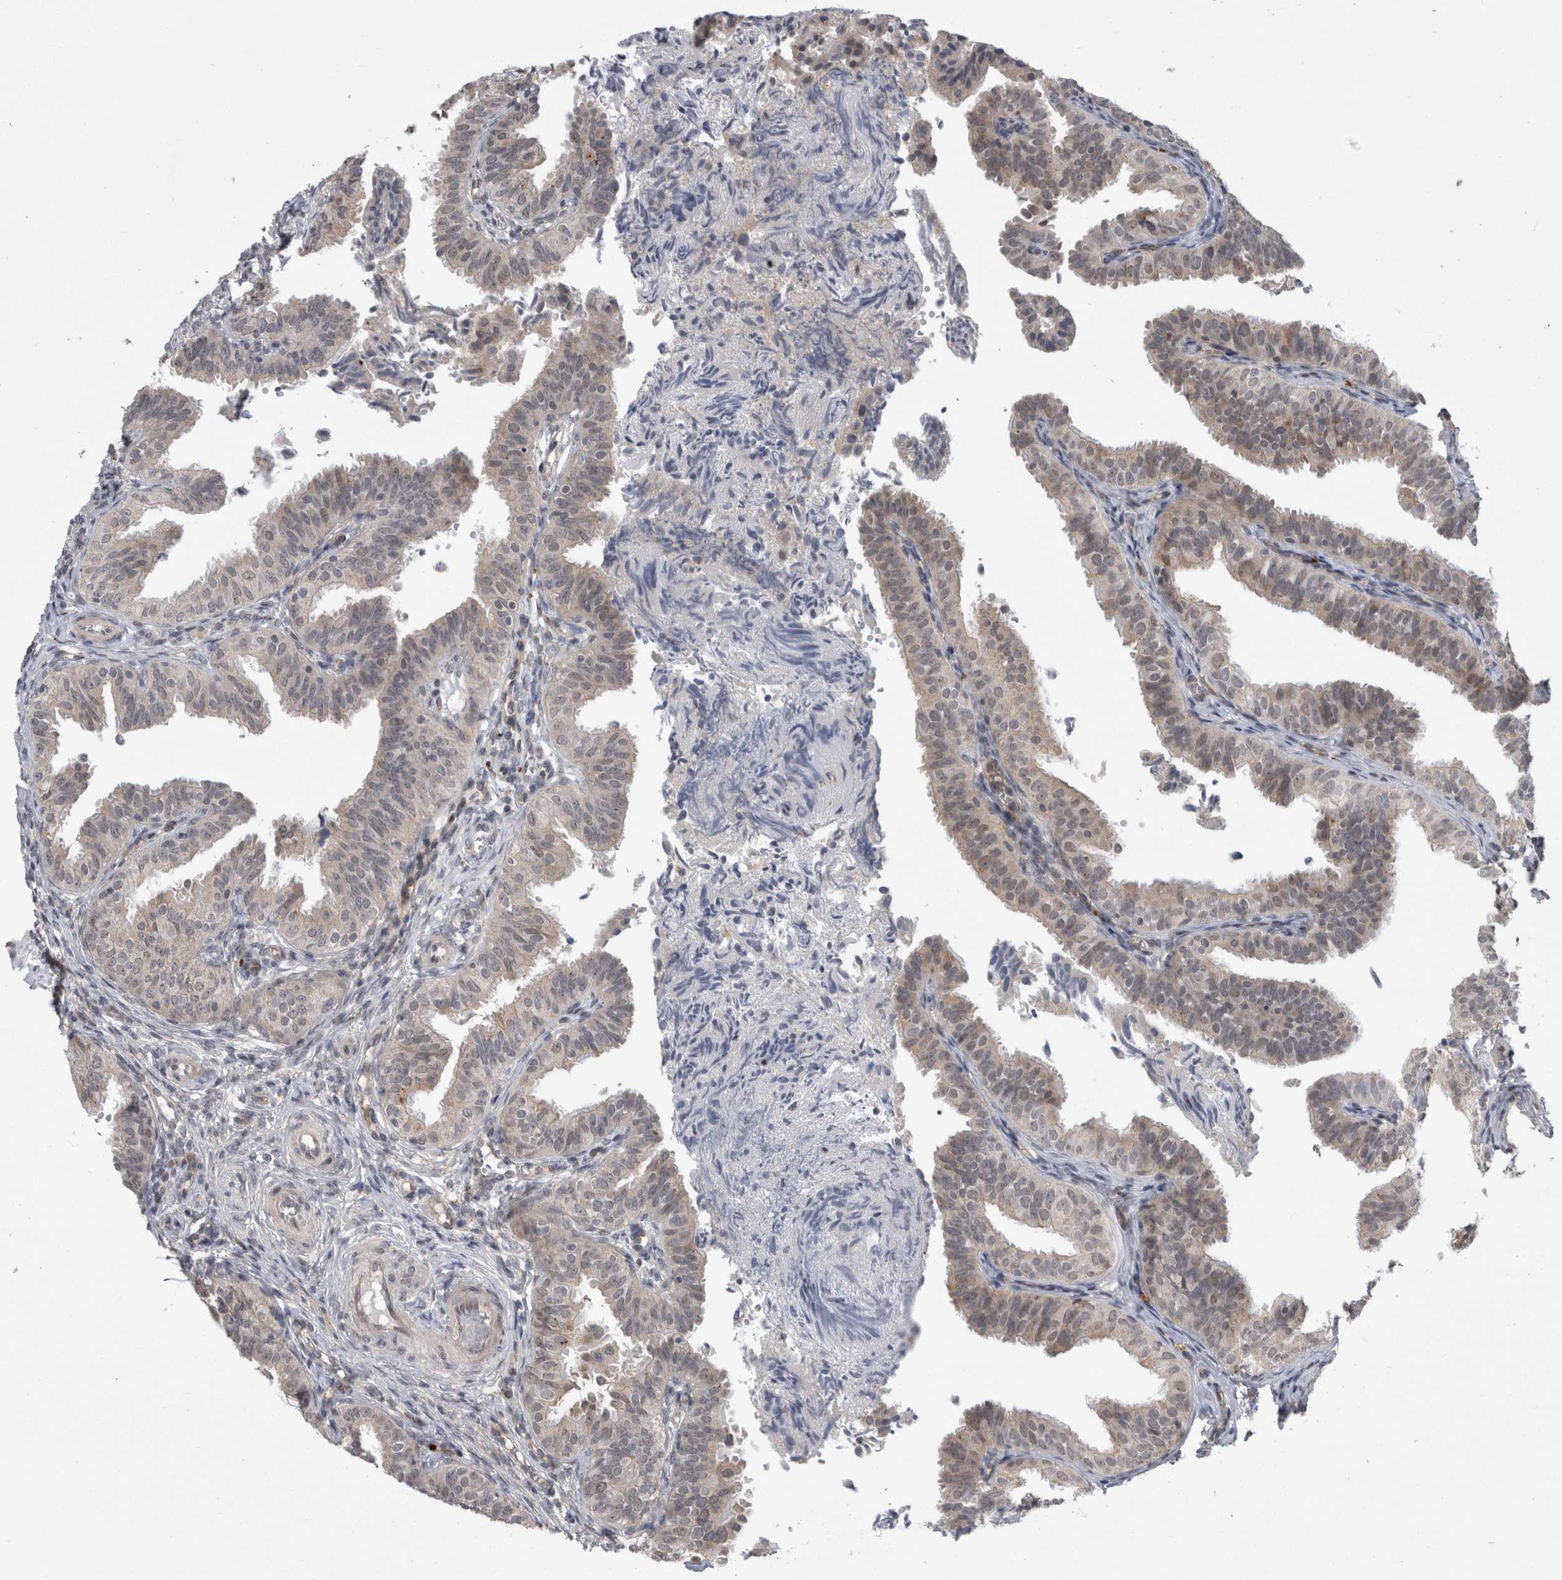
{"staining": {"intensity": "weak", "quantity": "25%-75%", "location": "cytoplasmic/membranous"}, "tissue": "fallopian tube", "cell_type": "Glandular cells", "image_type": "normal", "snomed": [{"axis": "morphology", "description": "Normal tissue, NOS"}, {"axis": "topography", "description": "Fallopian tube"}], "caption": "Weak cytoplasmic/membranous staining is identified in about 25%-75% of glandular cells in unremarkable fallopian tube. (IHC, brightfield microscopy, high magnification).", "gene": "MTBP", "patient": {"sex": "female", "age": 35}}